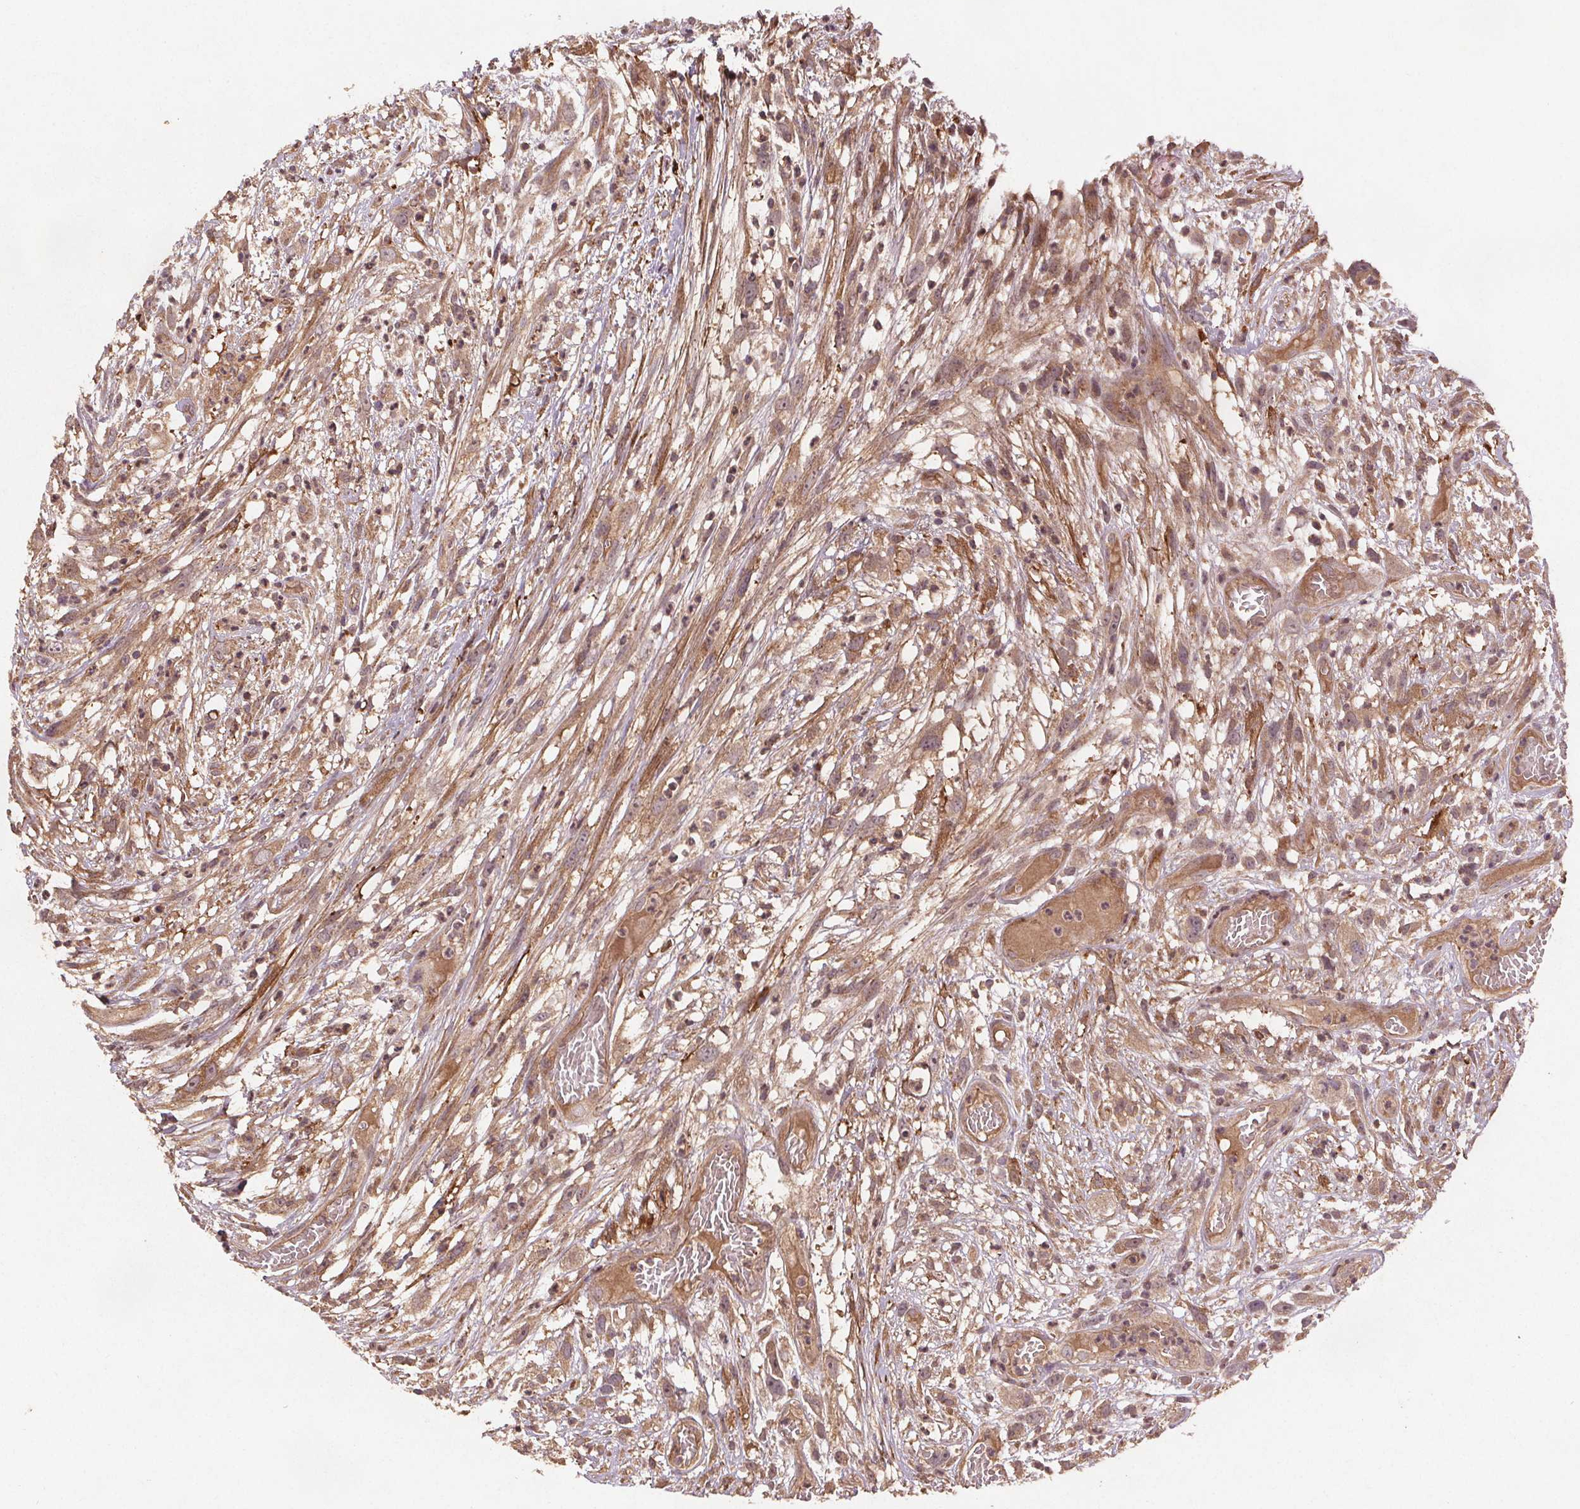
{"staining": {"intensity": "moderate", "quantity": ">75%", "location": "cytoplasmic/membranous"}, "tissue": "head and neck cancer", "cell_type": "Tumor cells", "image_type": "cancer", "snomed": [{"axis": "morphology", "description": "Squamous cell carcinoma, NOS"}, {"axis": "topography", "description": "Head-Neck"}], "caption": "An image of squamous cell carcinoma (head and neck) stained for a protein exhibits moderate cytoplasmic/membranous brown staining in tumor cells. Using DAB (3,3'-diaminobenzidine) (brown) and hematoxylin (blue) stains, captured at high magnification using brightfield microscopy.", "gene": "SEC14L2", "patient": {"sex": "male", "age": 65}}